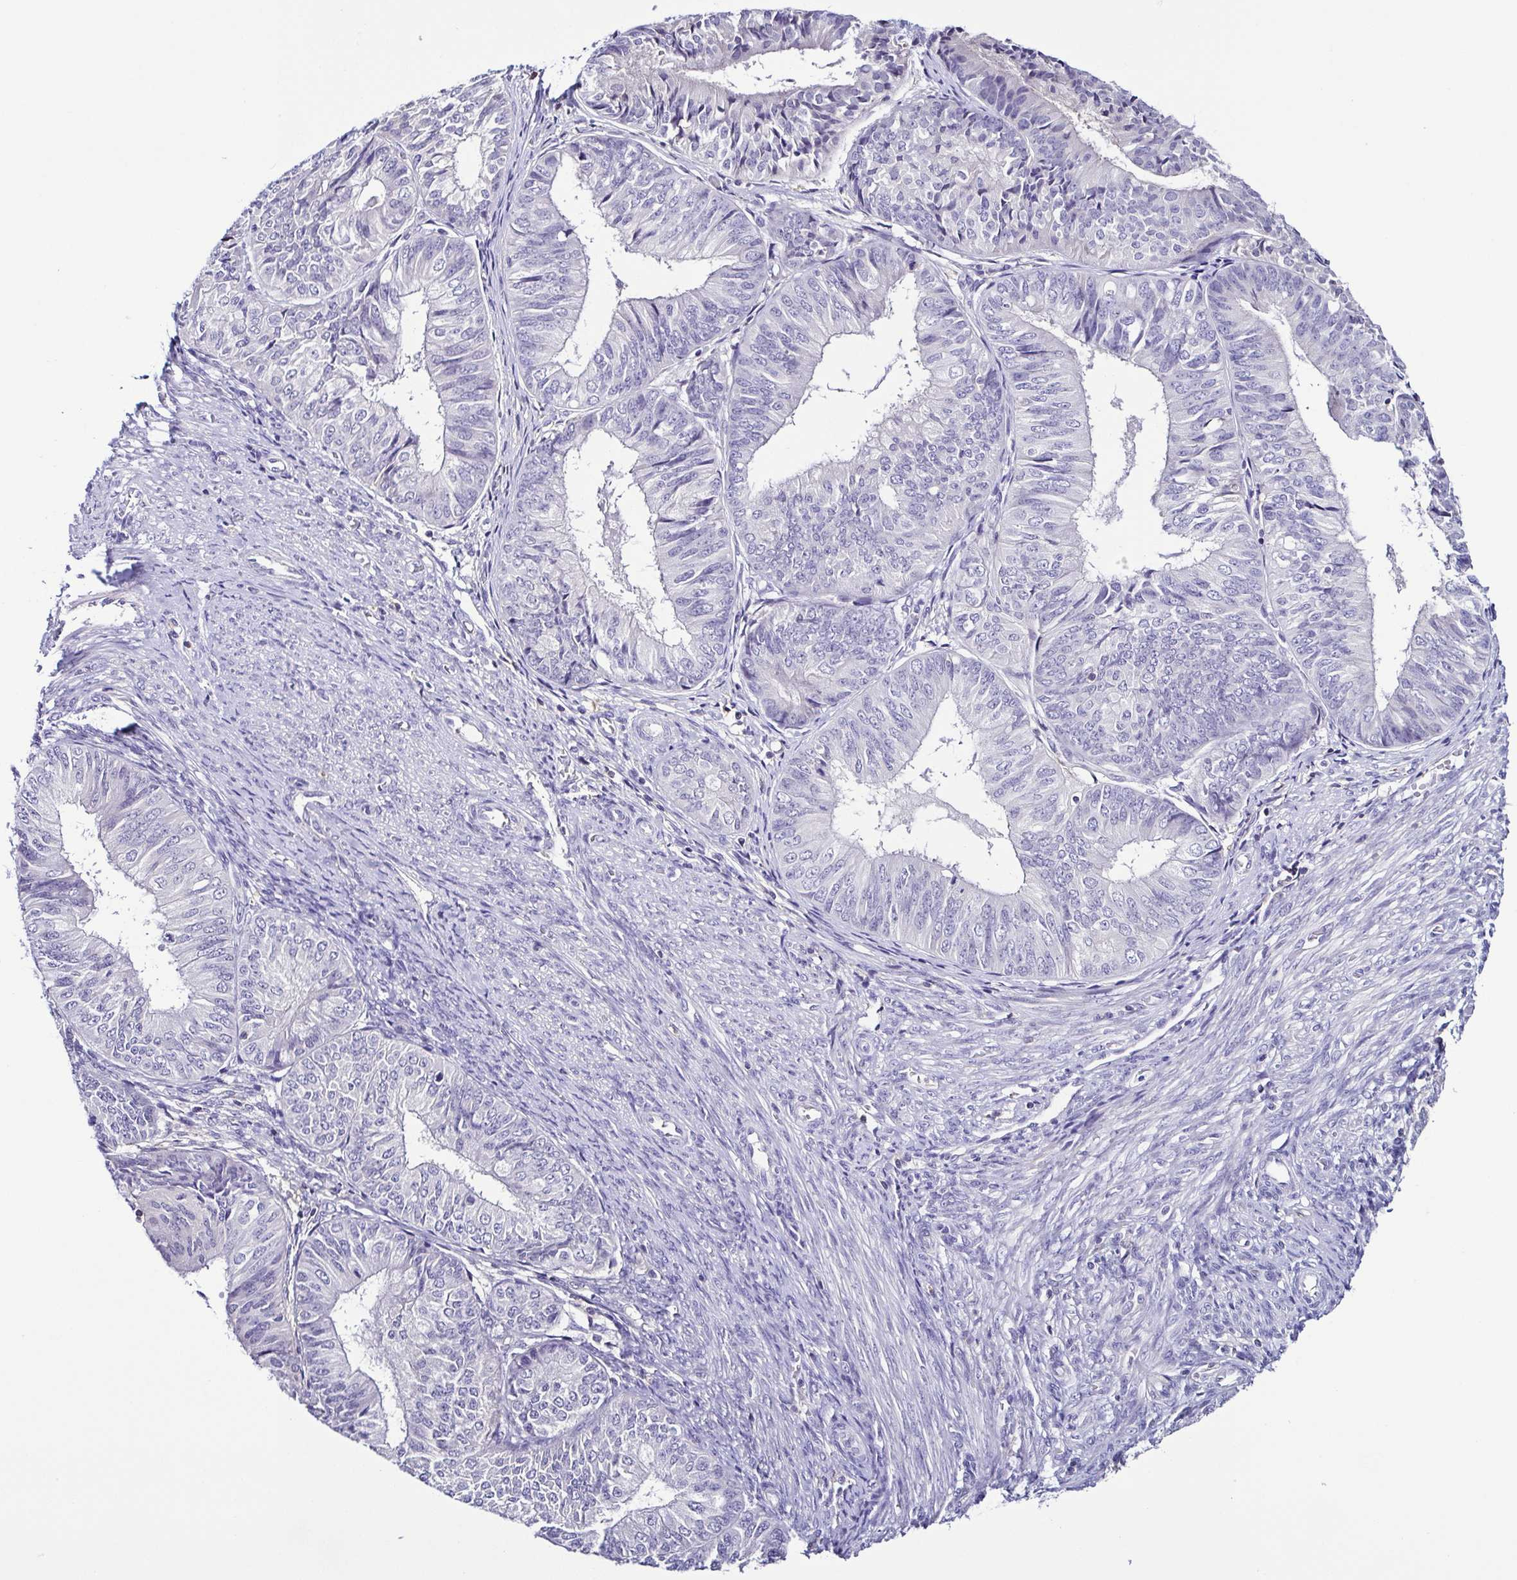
{"staining": {"intensity": "negative", "quantity": "none", "location": "none"}, "tissue": "endometrial cancer", "cell_type": "Tumor cells", "image_type": "cancer", "snomed": [{"axis": "morphology", "description": "Adenocarcinoma, NOS"}, {"axis": "topography", "description": "Endometrium"}], "caption": "A photomicrograph of endometrial cancer (adenocarcinoma) stained for a protein demonstrates no brown staining in tumor cells.", "gene": "TNNT2", "patient": {"sex": "female", "age": 58}}